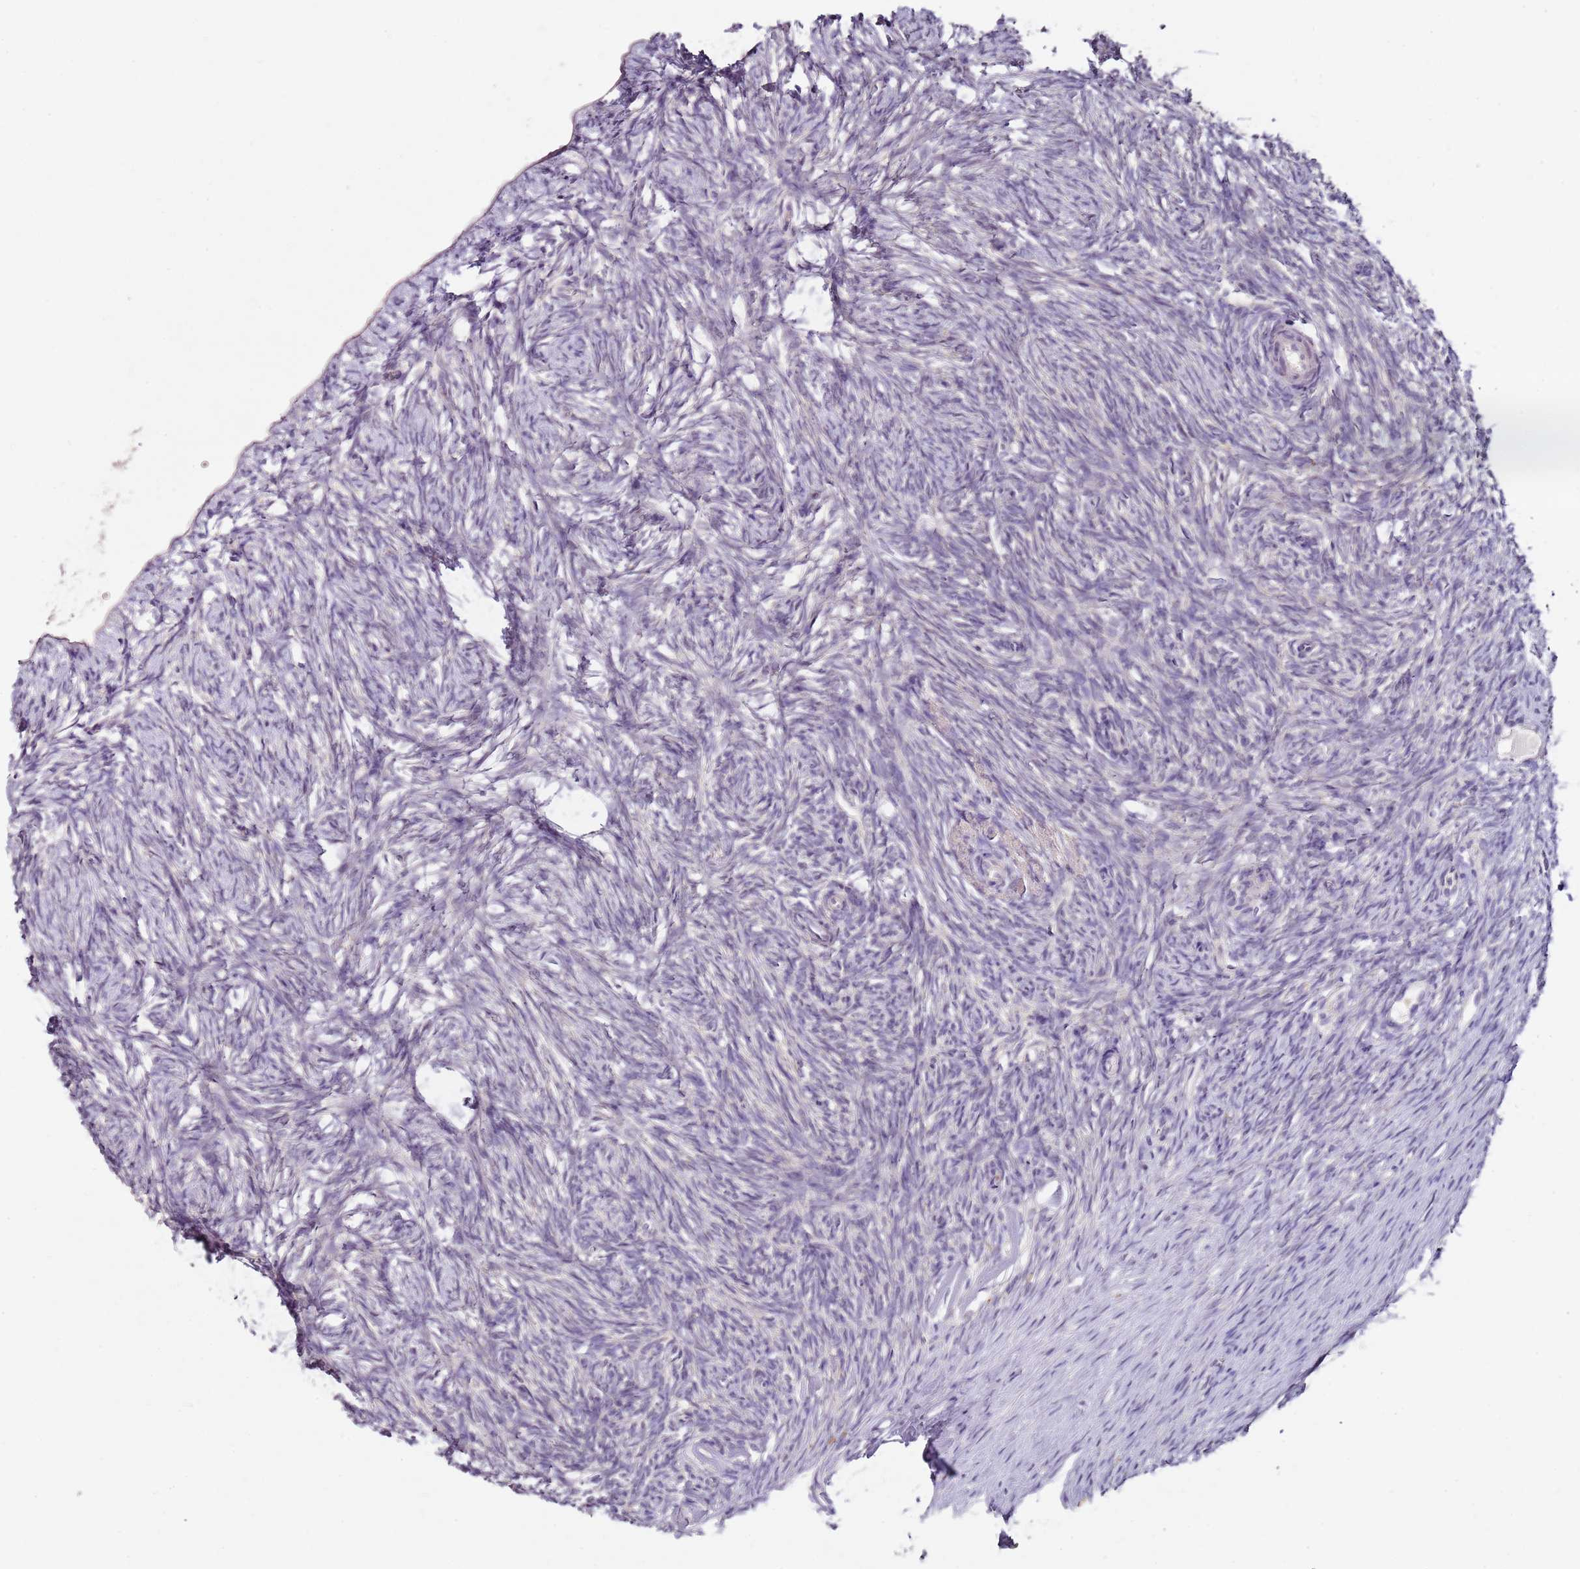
{"staining": {"intensity": "negative", "quantity": "none", "location": "none"}, "tissue": "ovary", "cell_type": "Ovarian stroma cells", "image_type": "normal", "snomed": [{"axis": "morphology", "description": "Normal tissue, NOS"}, {"axis": "topography", "description": "Ovary"}], "caption": "Immunohistochemistry (IHC) histopathology image of normal ovary: human ovary stained with DAB demonstrates no significant protein staining in ovarian stroma cells.", "gene": "MDH1", "patient": {"sex": "female", "age": 51}}